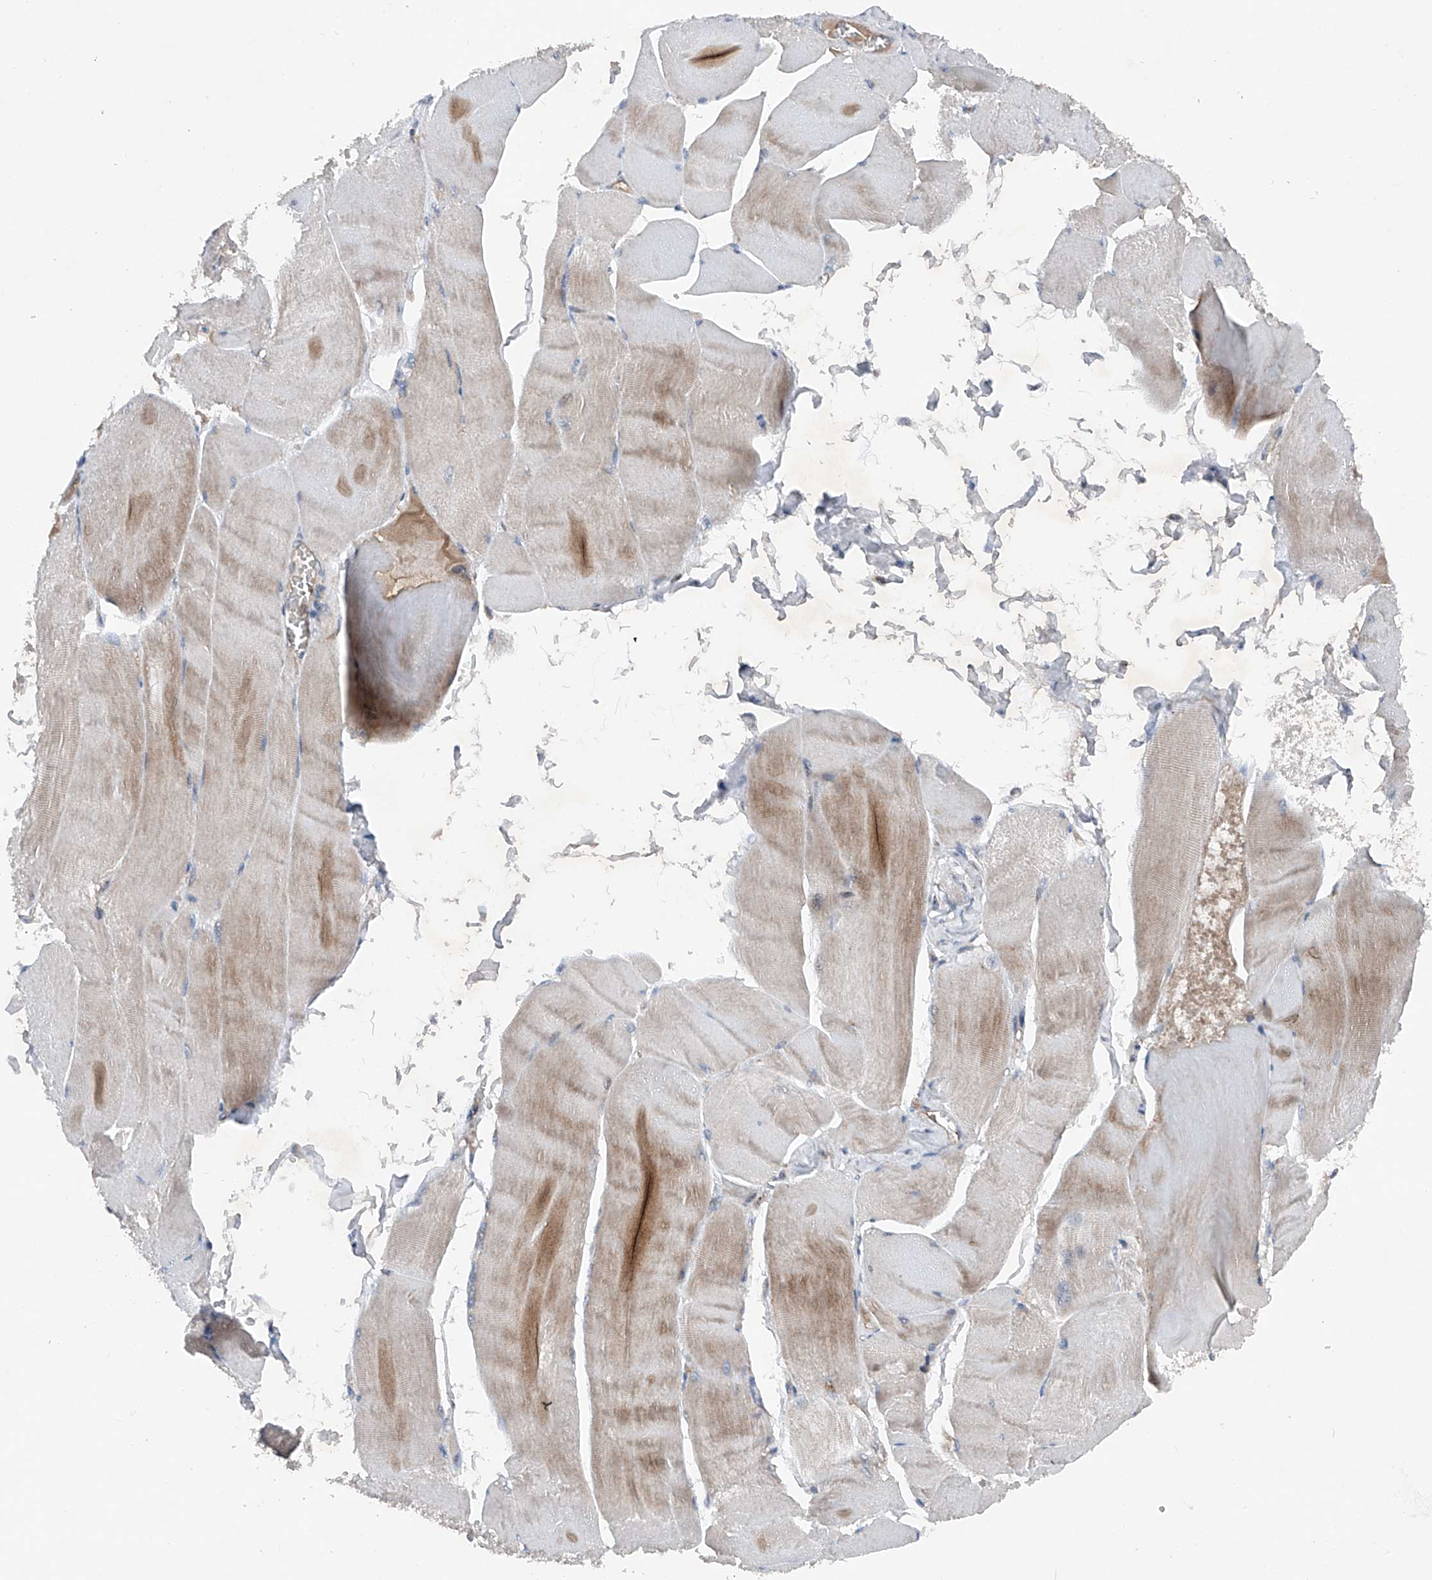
{"staining": {"intensity": "moderate", "quantity": "<25%", "location": "cytoplasmic/membranous"}, "tissue": "skeletal muscle", "cell_type": "Myocytes", "image_type": "normal", "snomed": [{"axis": "morphology", "description": "Normal tissue, NOS"}, {"axis": "morphology", "description": "Basal cell carcinoma"}, {"axis": "topography", "description": "Skeletal muscle"}], "caption": "Skeletal muscle was stained to show a protein in brown. There is low levels of moderate cytoplasmic/membranous positivity in approximately <25% of myocytes. (DAB = brown stain, brightfield microscopy at high magnification).", "gene": "DAD1", "patient": {"sex": "female", "age": 64}}